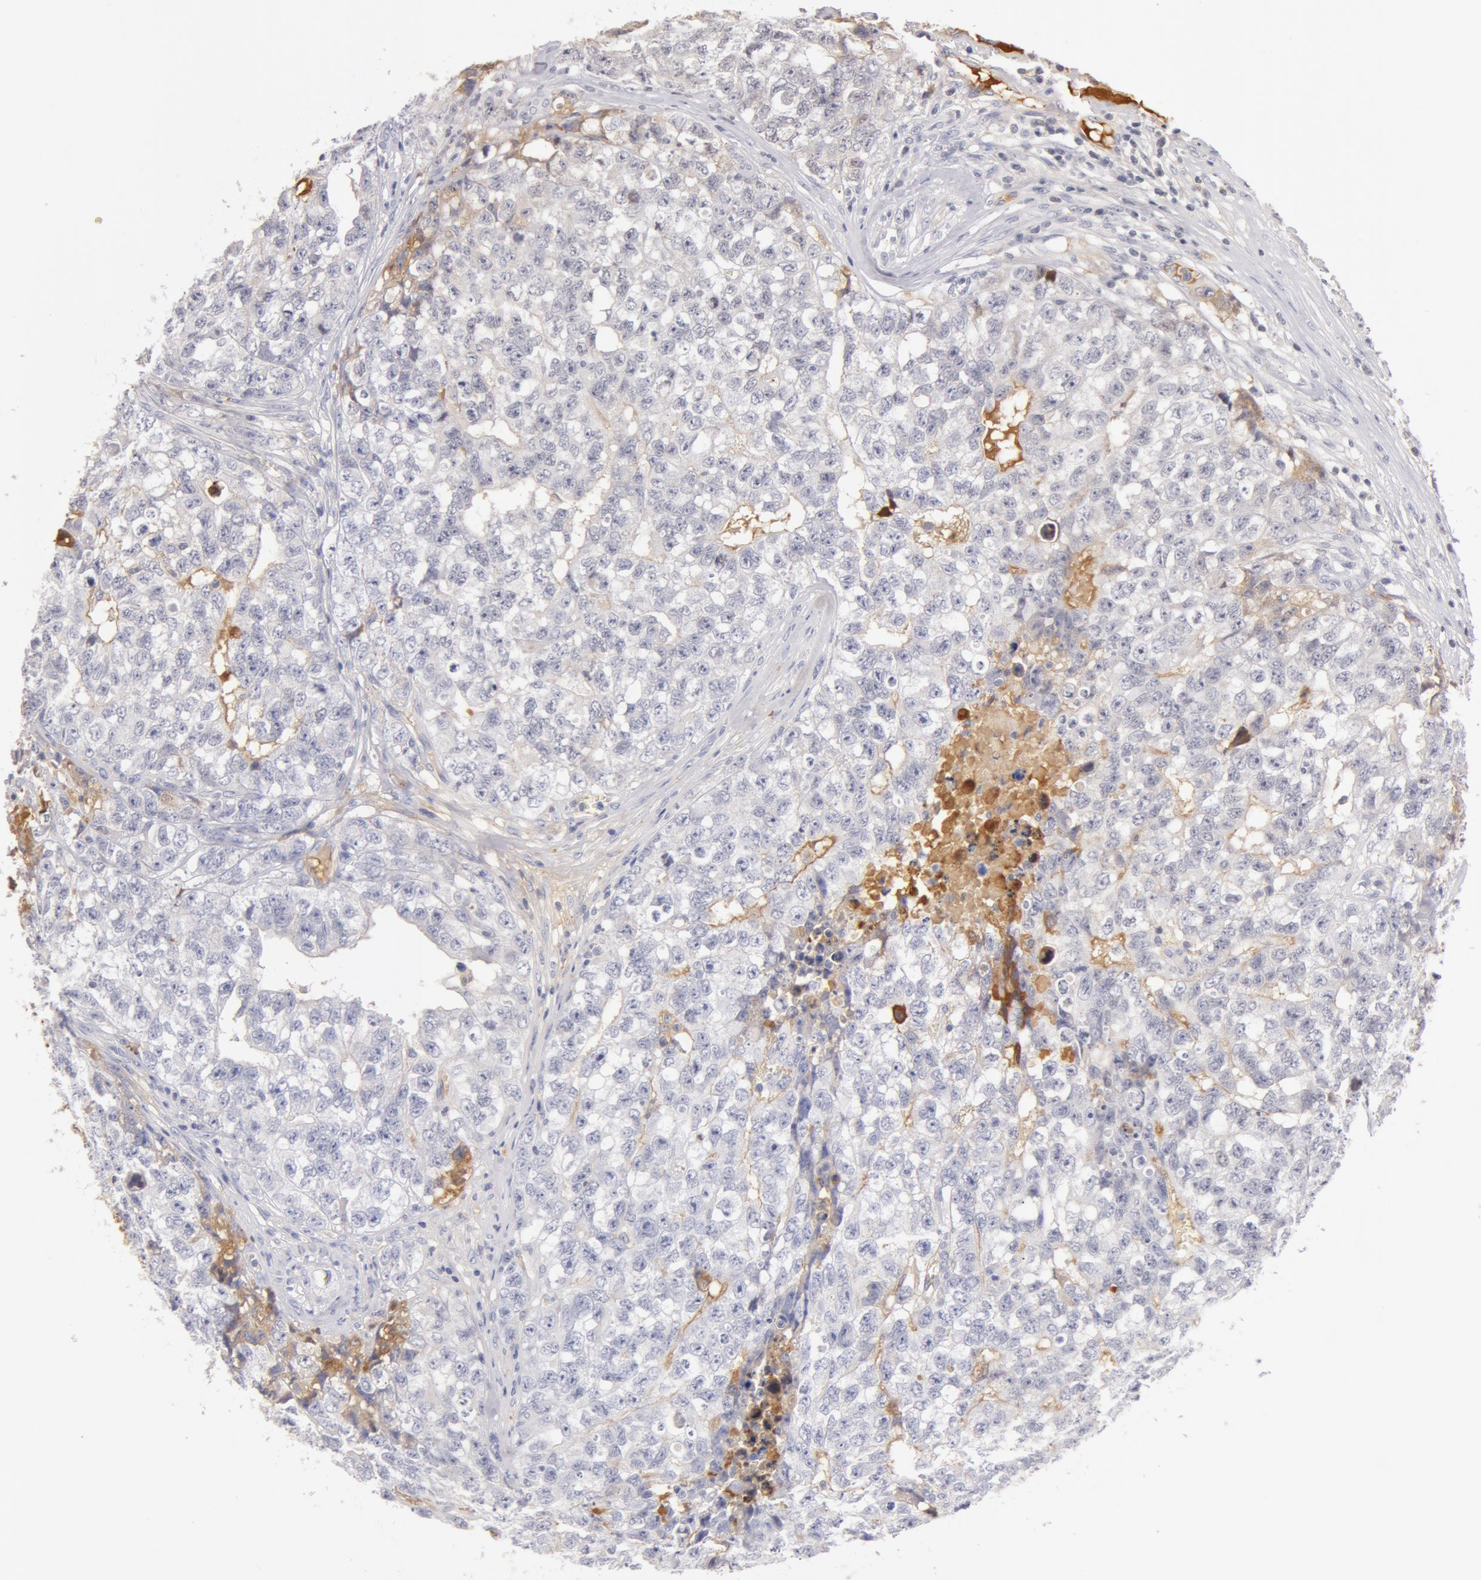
{"staining": {"intensity": "negative", "quantity": "none", "location": "none"}, "tissue": "testis cancer", "cell_type": "Tumor cells", "image_type": "cancer", "snomed": [{"axis": "morphology", "description": "Carcinoma, Embryonal, NOS"}, {"axis": "topography", "description": "Testis"}], "caption": "IHC of testis embryonal carcinoma reveals no expression in tumor cells.", "gene": "AHSG", "patient": {"sex": "male", "age": 31}}